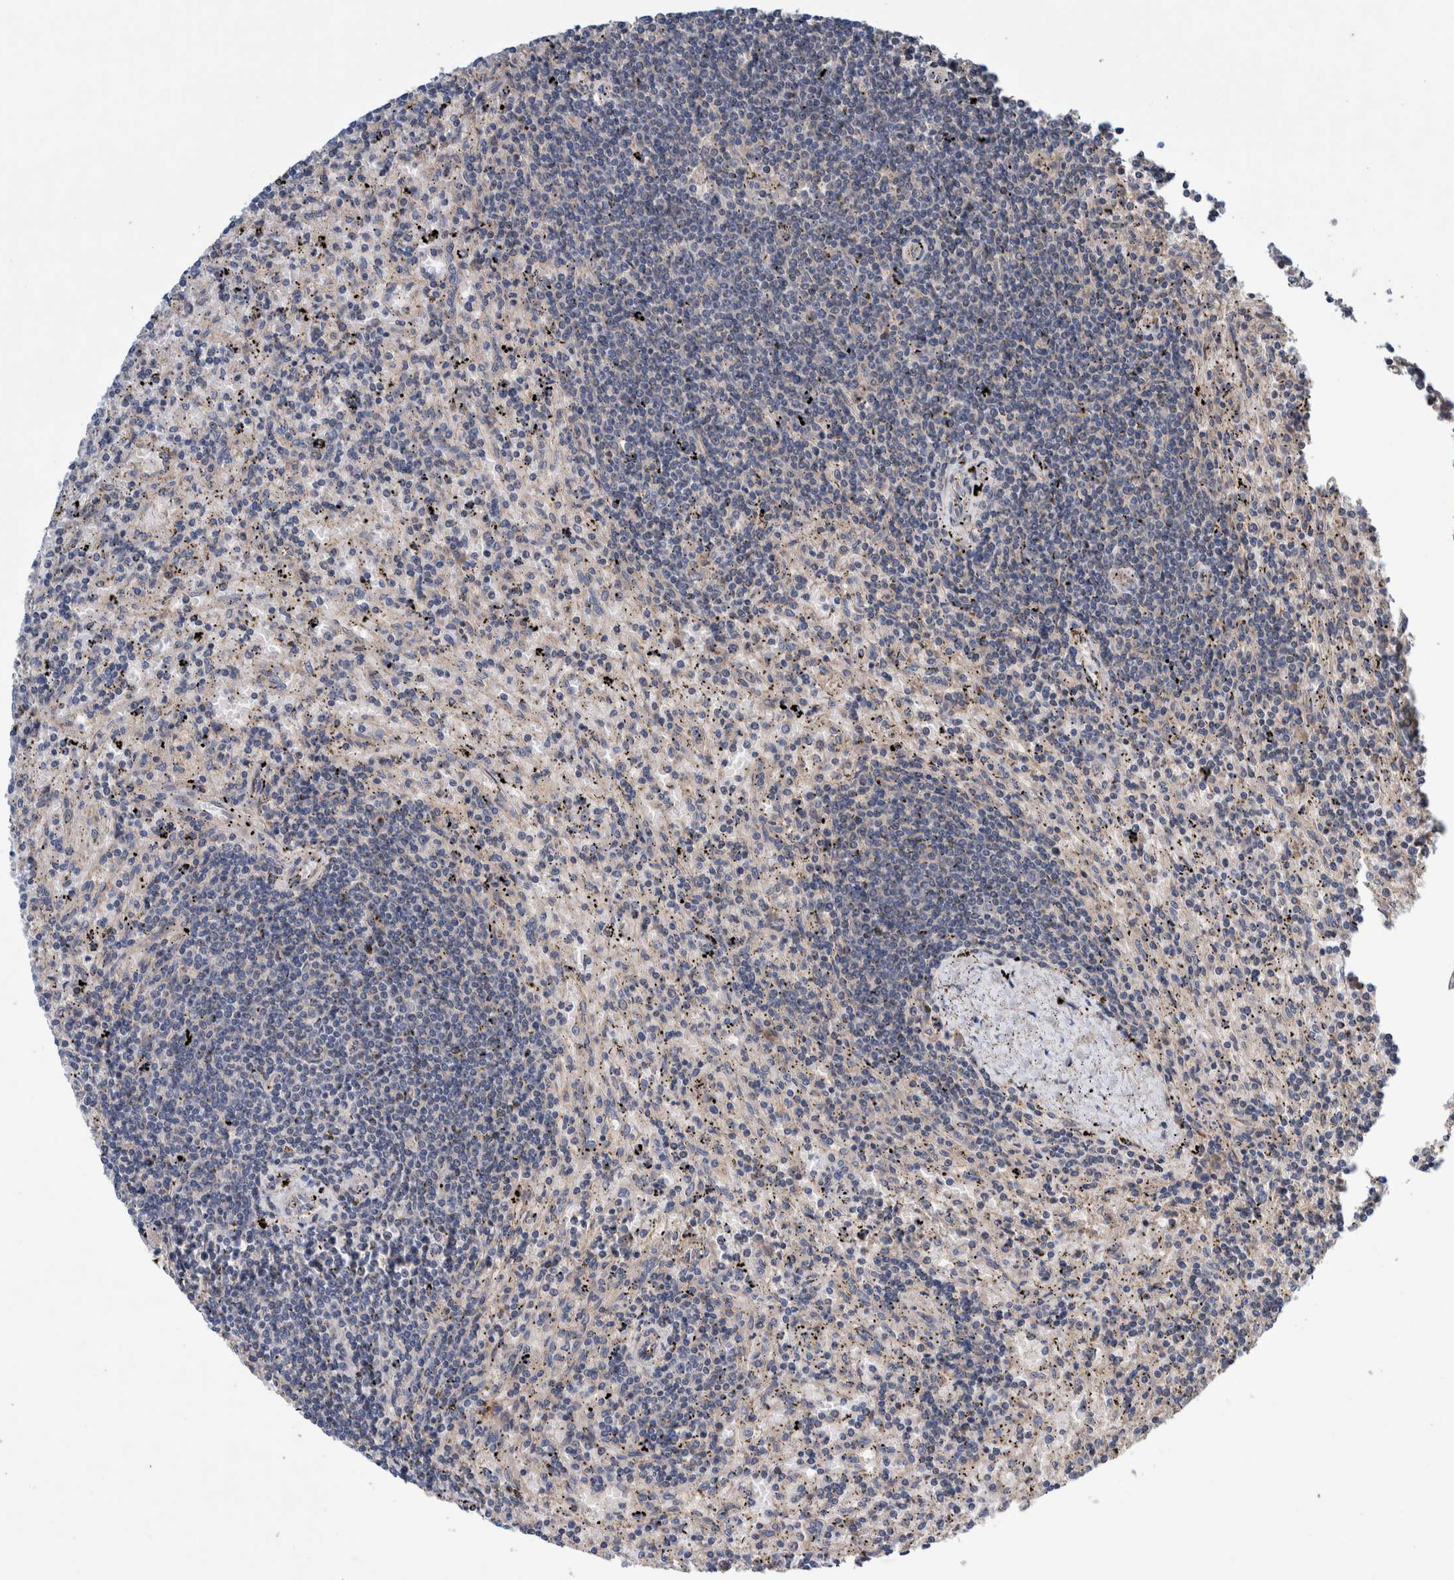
{"staining": {"intensity": "negative", "quantity": "none", "location": "none"}, "tissue": "lymphoma", "cell_type": "Tumor cells", "image_type": "cancer", "snomed": [{"axis": "morphology", "description": "Malignant lymphoma, non-Hodgkin's type, Low grade"}, {"axis": "topography", "description": "Spleen"}], "caption": "DAB immunohistochemical staining of human lymphoma exhibits no significant expression in tumor cells.", "gene": "PIK3R6", "patient": {"sex": "male", "age": 76}}